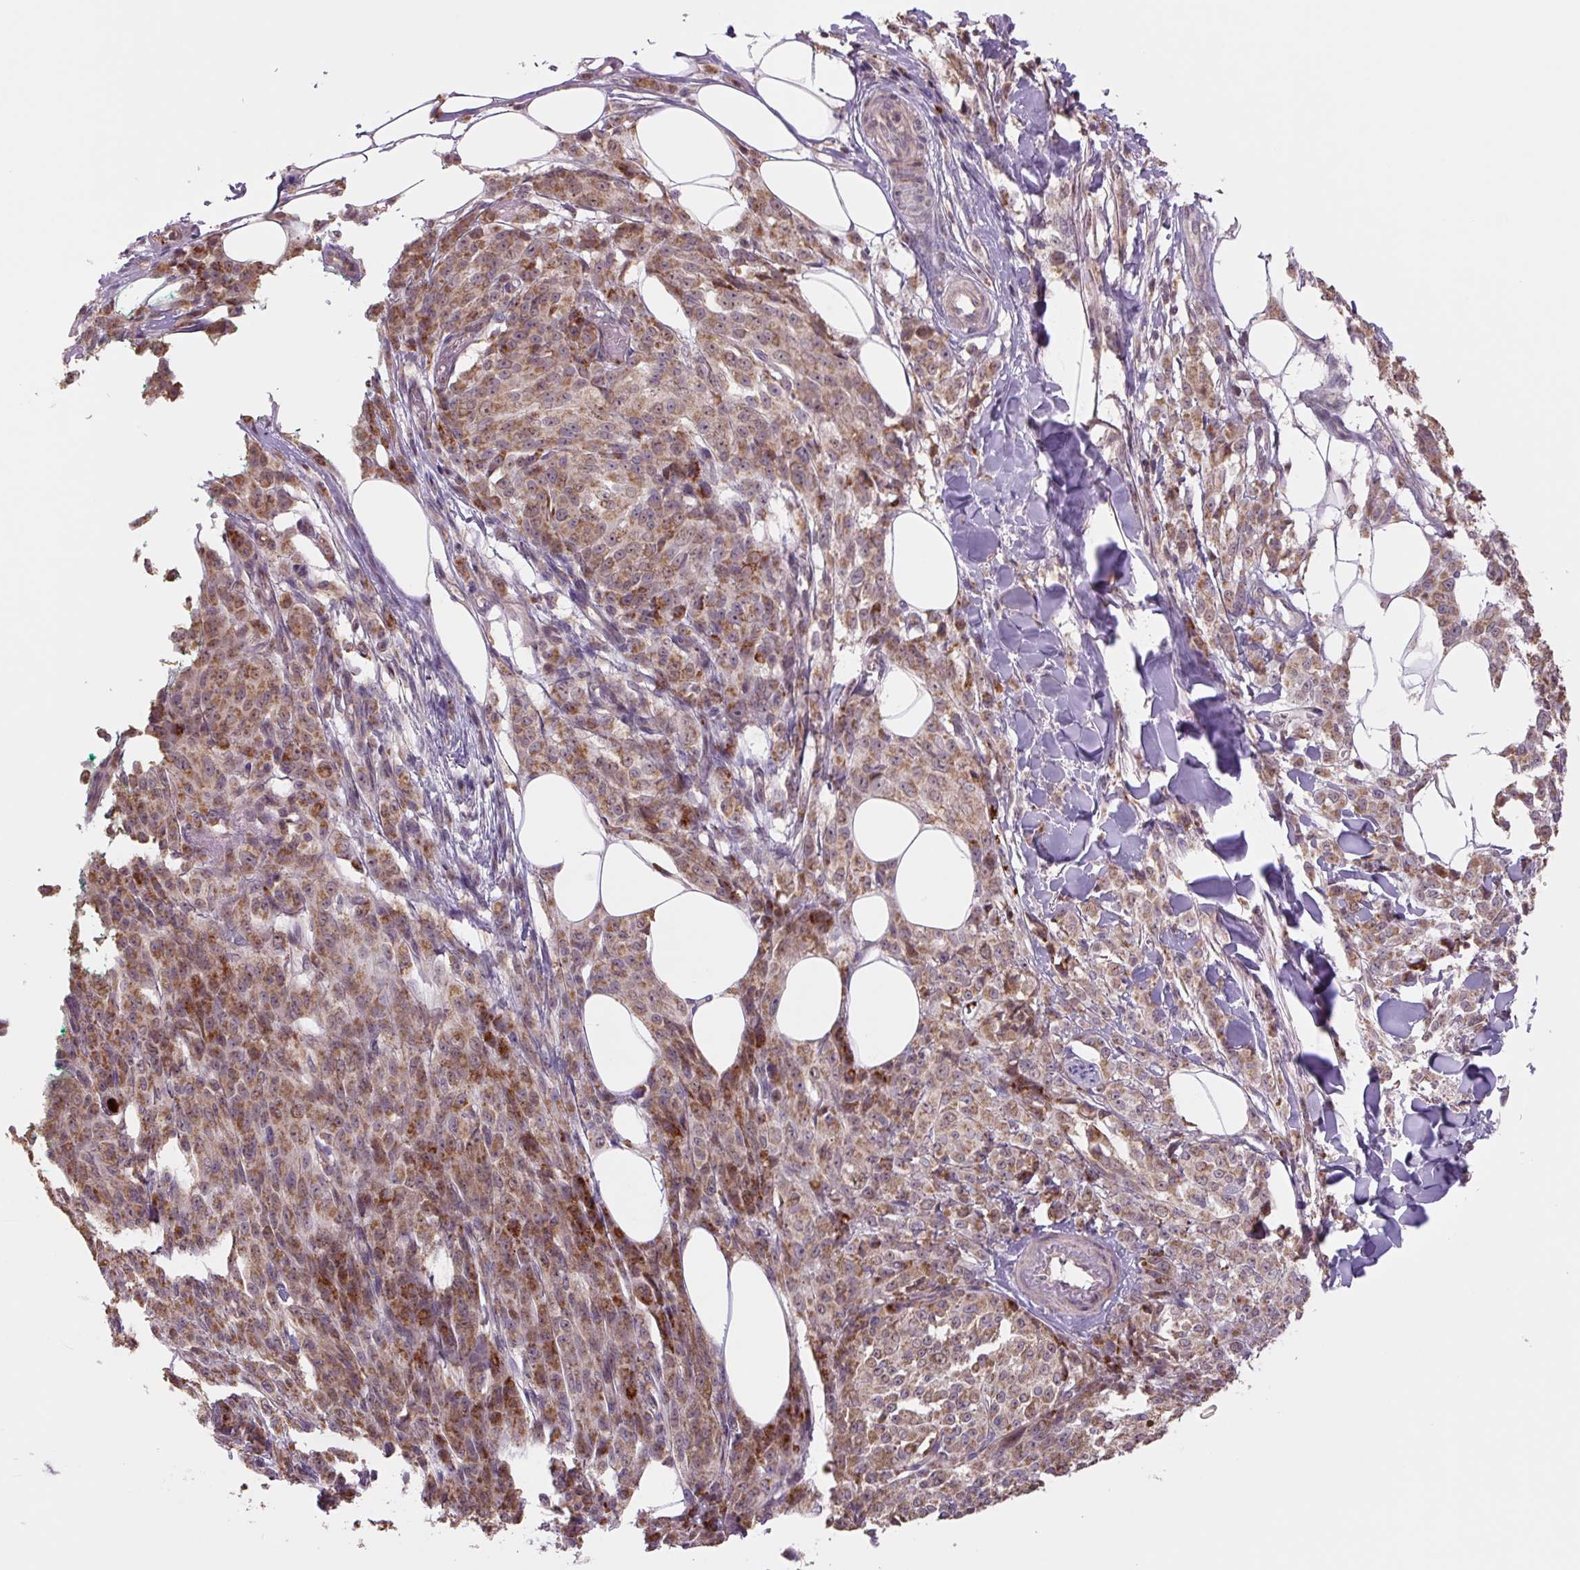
{"staining": {"intensity": "moderate", "quantity": ">75%", "location": "cytoplasmic/membranous"}, "tissue": "melanoma", "cell_type": "Tumor cells", "image_type": "cancer", "snomed": [{"axis": "morphology", "description": "Malignant melanoma, NOS"}, {"axis": "topography", "description": "Skin"}], "caption": "A micrograph of malignant melanoma stained for a protein demonstrates moderate cytoplasmic/membranous brown staining in tumor cells.", "gene": "TMEM160", "patient": {"sex": "female", "age": 52}}